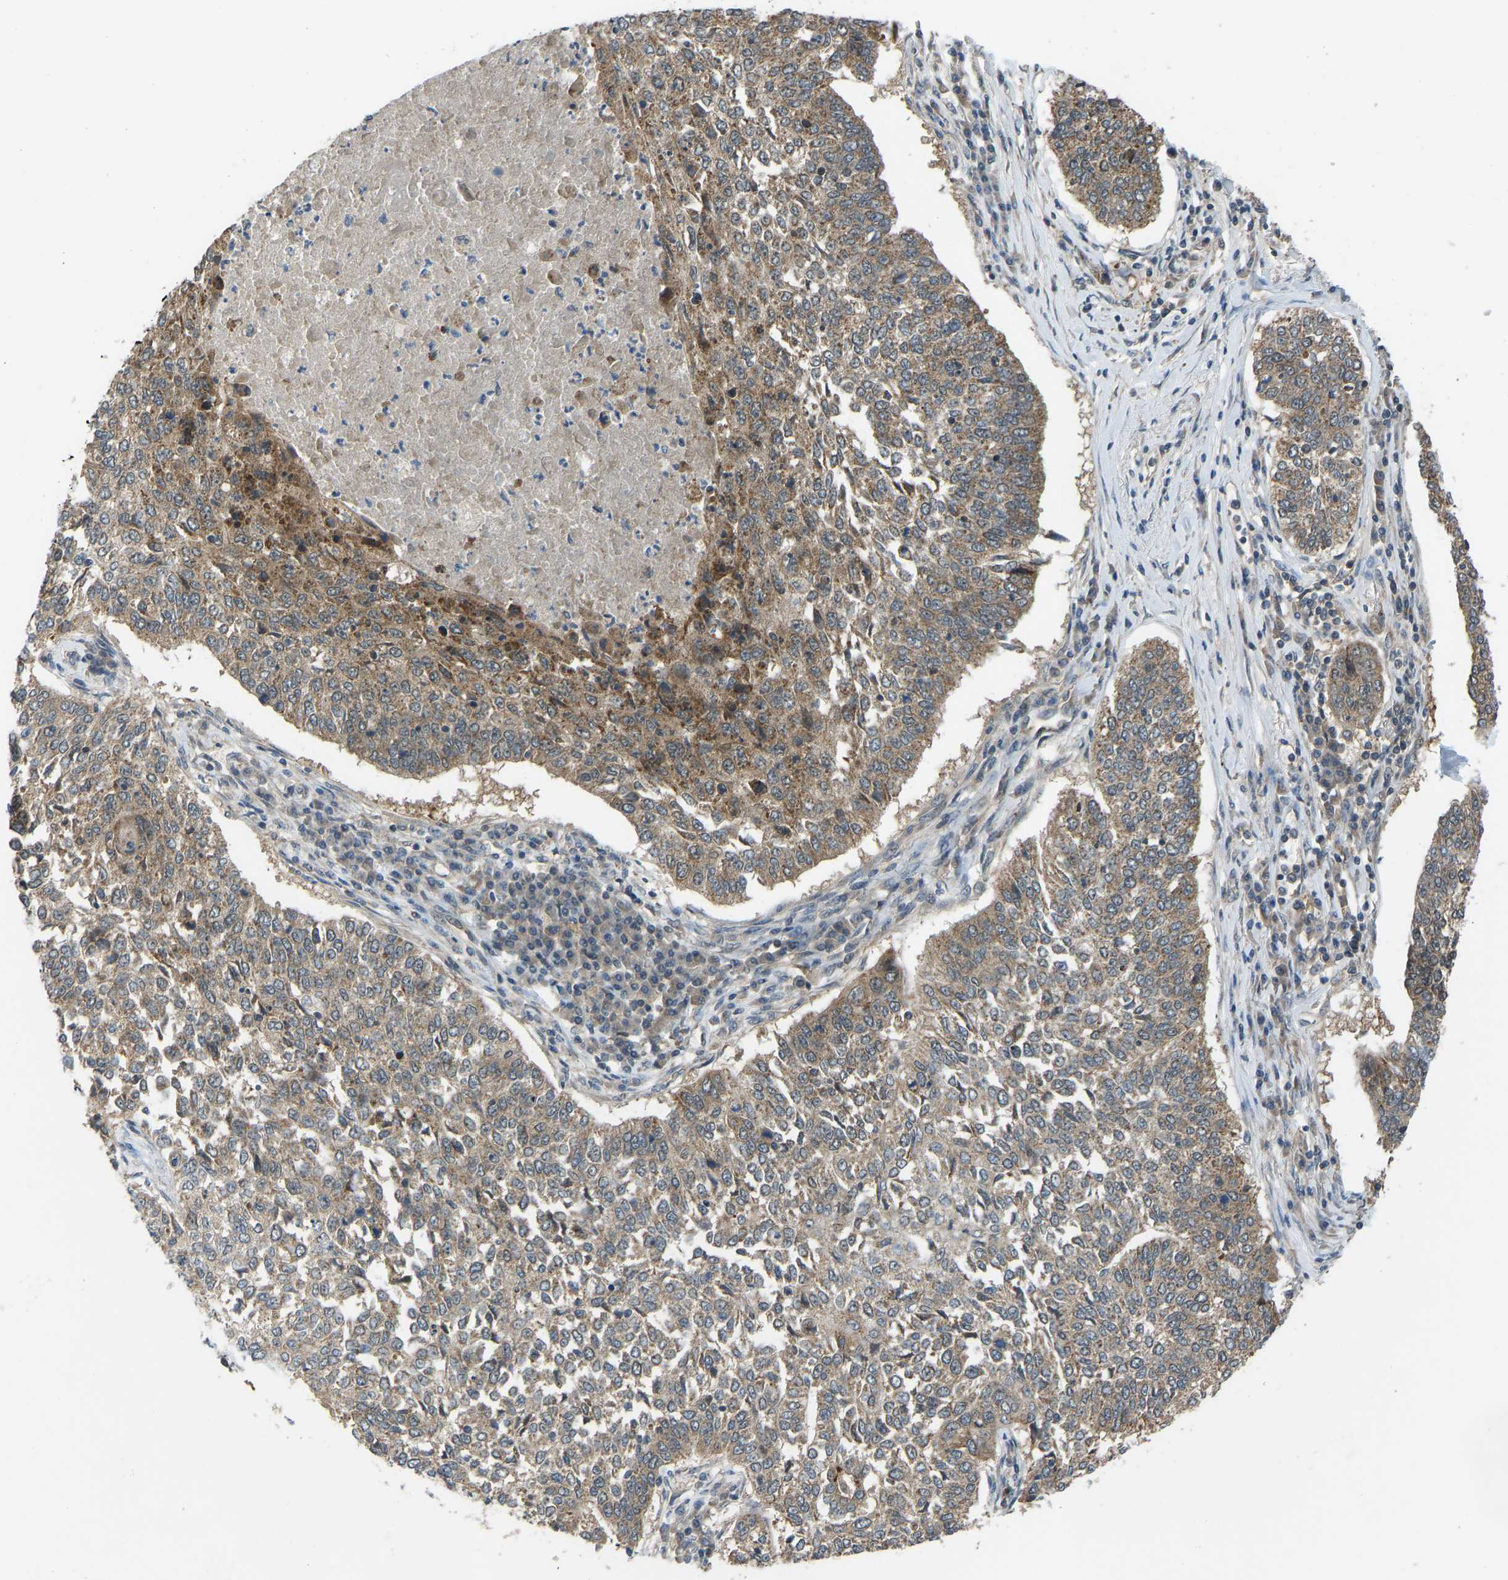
{"staining": {"intensity": "moderate", "quantity": ">75%", "location": "cytoplasmic/membranous"}, "tissue": "lung cancer", "cell_type": "Tumor cells", "image_type": "cancer", "snomed": [{"axis": "morphology", "description": "Normal tissue, NOS"}, {"axis": "morphology", "description": "Squamous cell carcinoma, NOS"}, {"axis": "topography", "description": "Cartilage tissue"}, {"axis": "topography", "description": "Bronchus"}, {"axis": "topography", "description": "Lung"}], "caption": "This is an image of immunohistochemistry (IHC) staining of lung squamous cell carcinoma, which shows moderate staining in the cytoplasmic/membranous of tumor cells.", "gene": "CCT8", "patient": {"sex": "female", "age": 49}}